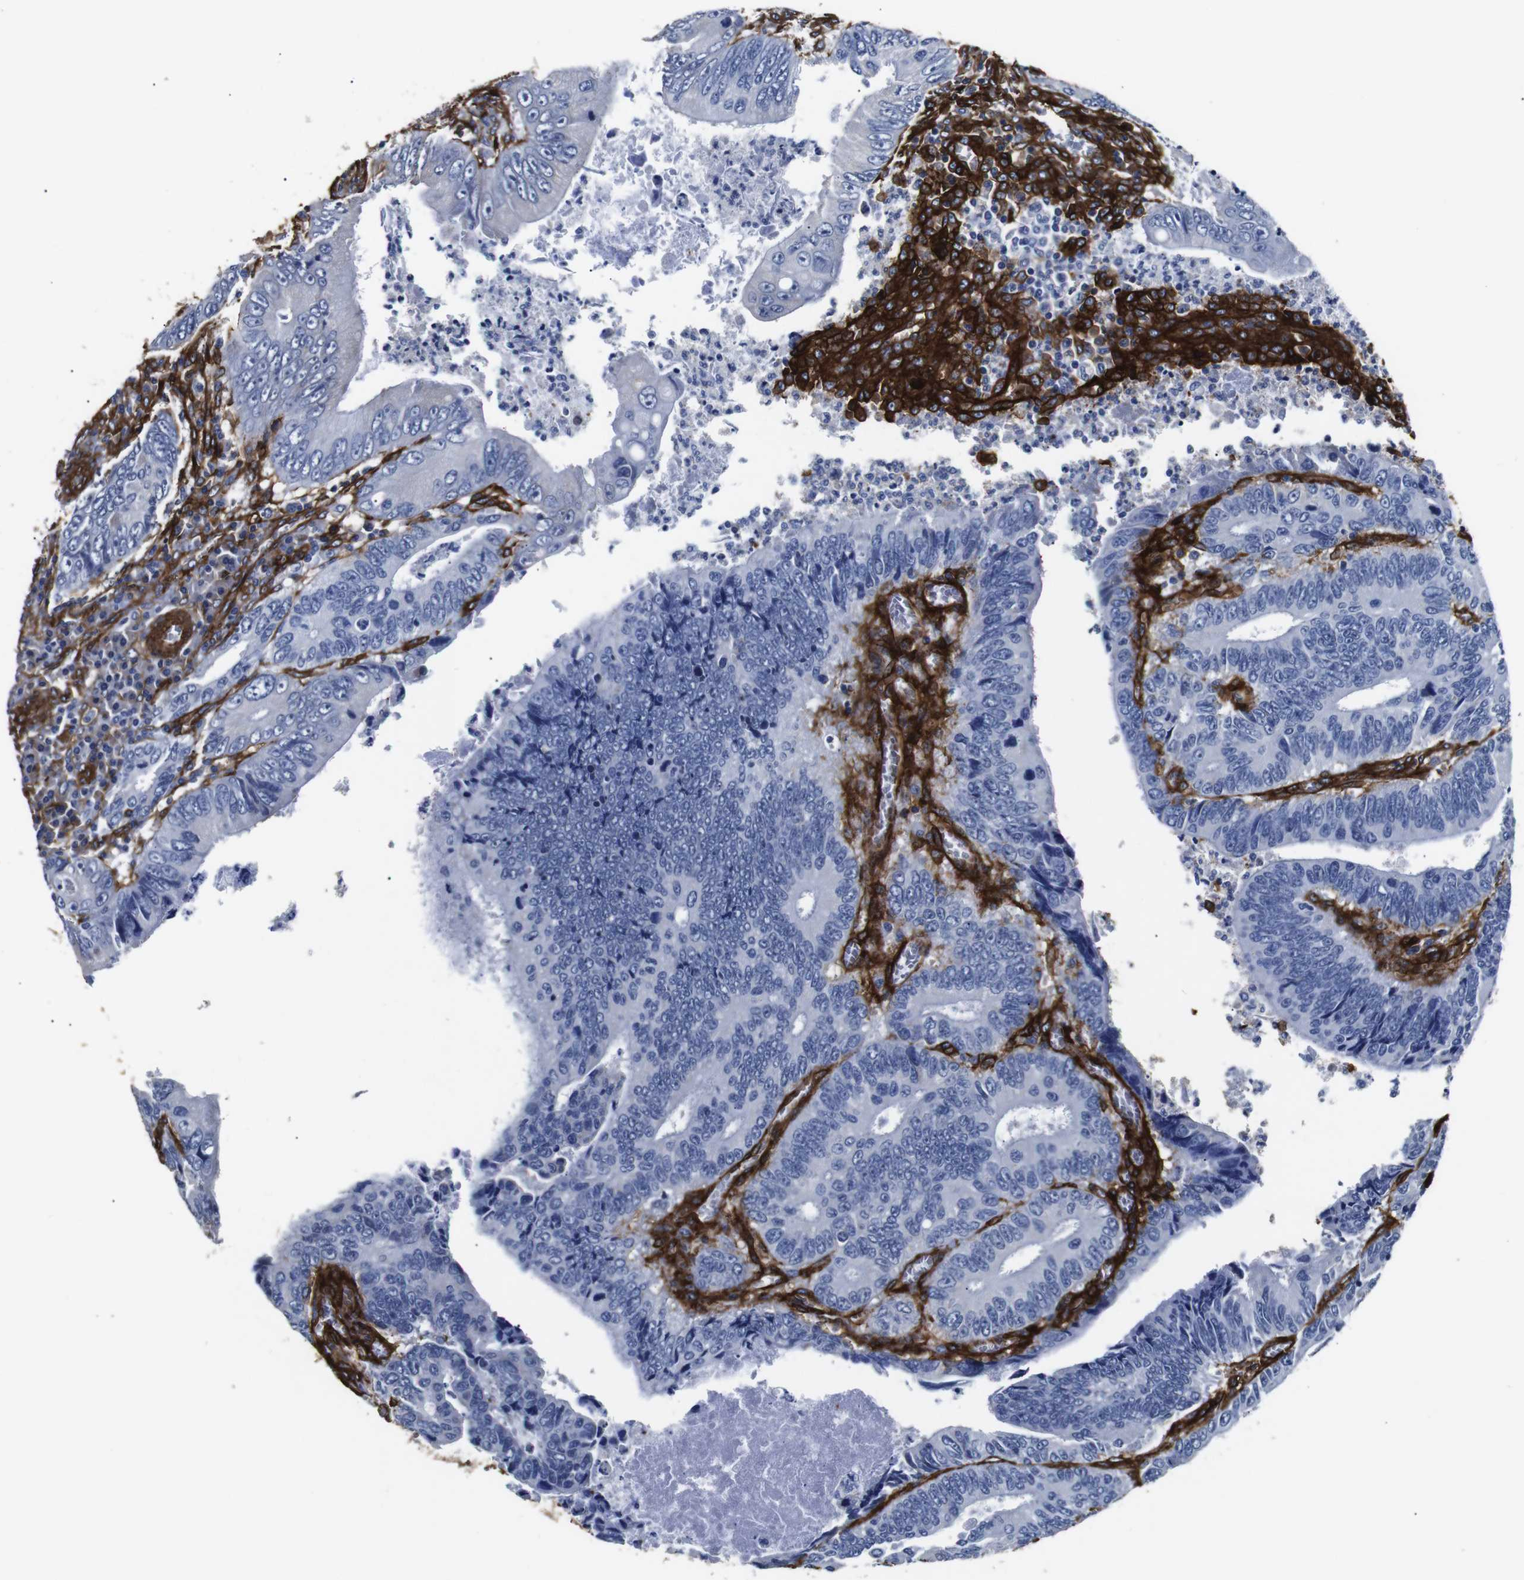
{"staining": {"intensity": "negative", "quantity": "none", "location": "none"}, "tissue": "colorectal cancer", "cell_type": "Tumor cells", "image_type": "cancer", "snomed": [{"axis": "morphology", "description": "Inflammation, NOS"}, {"axis": "morphology", "description": "Adenocarcinoma, NOS"}, {"axis": "topography", "description": "Colon"}], "caption": "The micrograph displays no staining of tumor cells in colorectal adenocarcinoma.", "gene": "CAV2", "patient": {"sex": "male", "age": 72}}